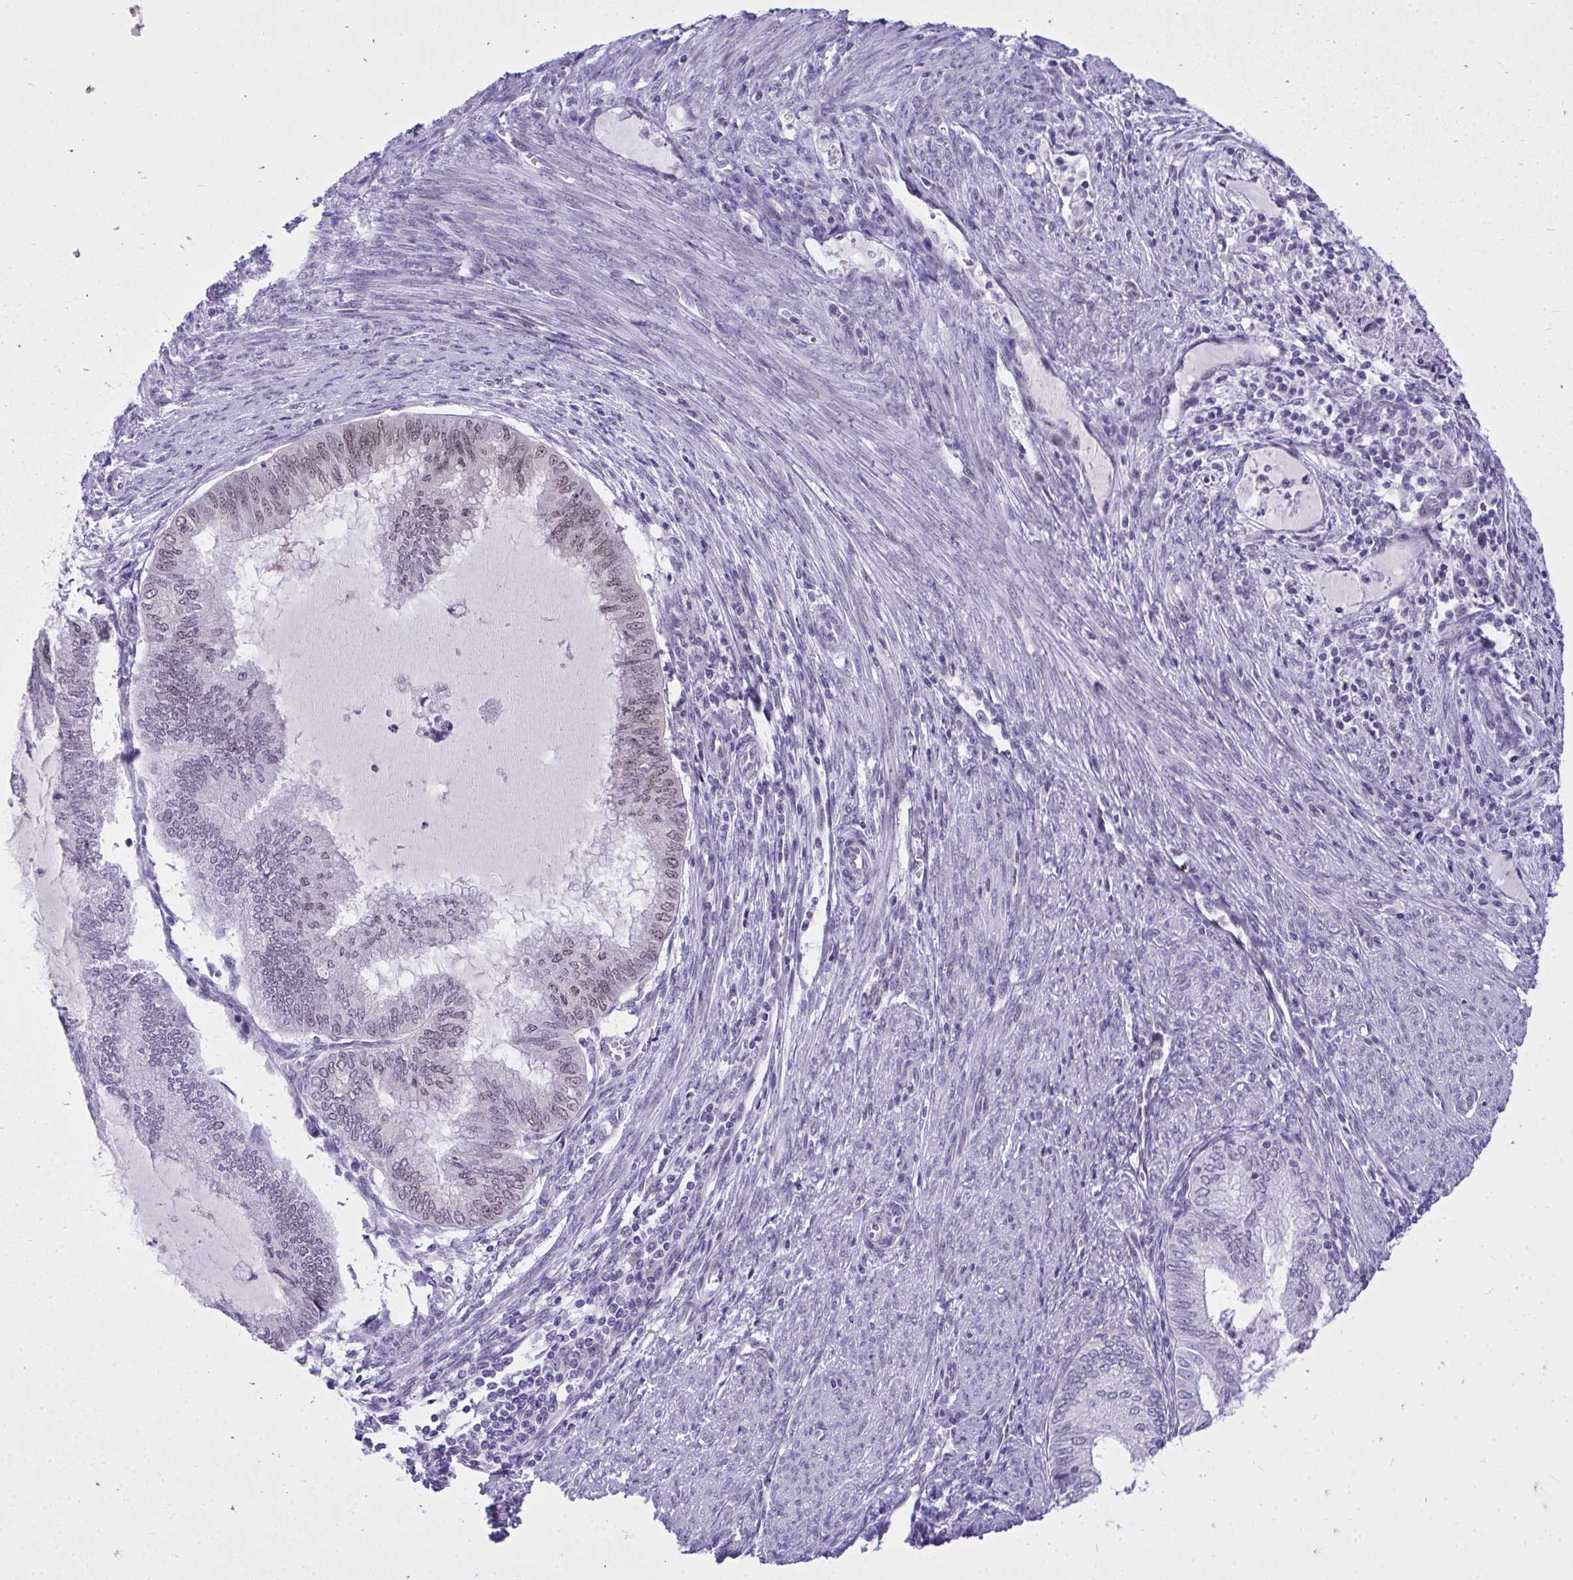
{"staining": {"intensity": "weak", "quantity": "<25%", "location": "nuclear"}, "tissue": "endometrial cancer", "cell_type": "Tumor cells", "image_type": "cancer", "snomed": [{"axis": "morphology", "description": "Adenocarcinoma, NOS"}, {"axis": "topography", "description": "Endometrium"}], "caption": "An image of adenocarcinoma (endometrial) stained for a protein demonstrates no brown staining in tumor cells.", "gene": "TEAD4", "patient": {"sex": "female", "age": 79}}